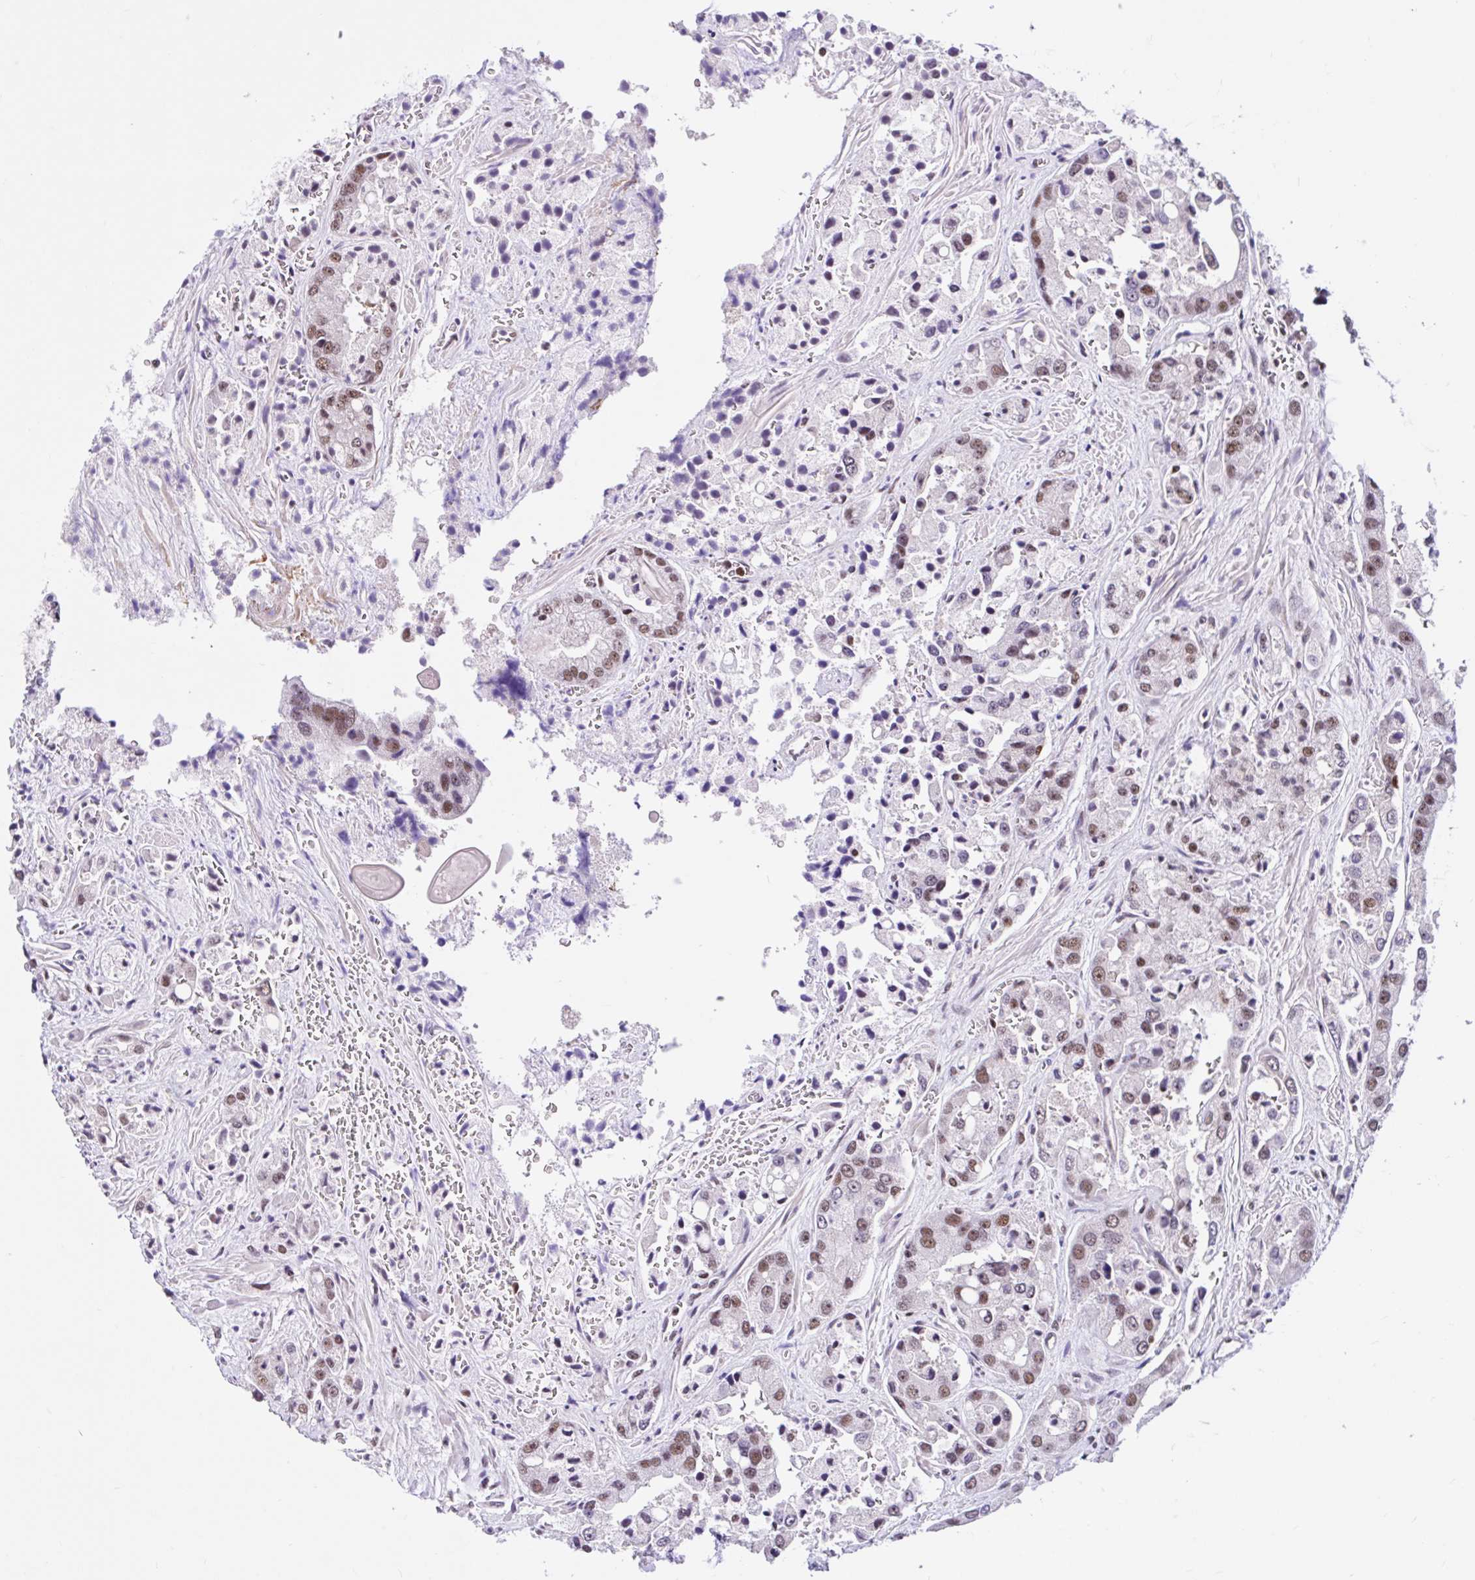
{"staining": {"intensity": "moderate", "quantity": "<25%", "location": "nuclear"}, "tissue": "prostate cancer", "cell_type": "Tumor cells", "image_type": "cancer", "snomed": [{"axis": "morphology", "description": "Normal tissue, NOS"}, {"axis": "morphology", "description": "Adenocarcinoma, High grade"}, {"axis": "topography", "description": "Prostate"}, {"axis": "topography", "description": "Peripheral nerve tissue"}], "caption": "Protein staining exhibits moderate nuclear positivity in approximately <25% of tumor cells in adenocarcinoma (high-grade) (prostate). Immunohistochemistry (ihc) stains the protein of interest in brown and the nuclei are stained blue.", "gene": "CCDC12", "patient": {"sex": "male", "age": 68}}